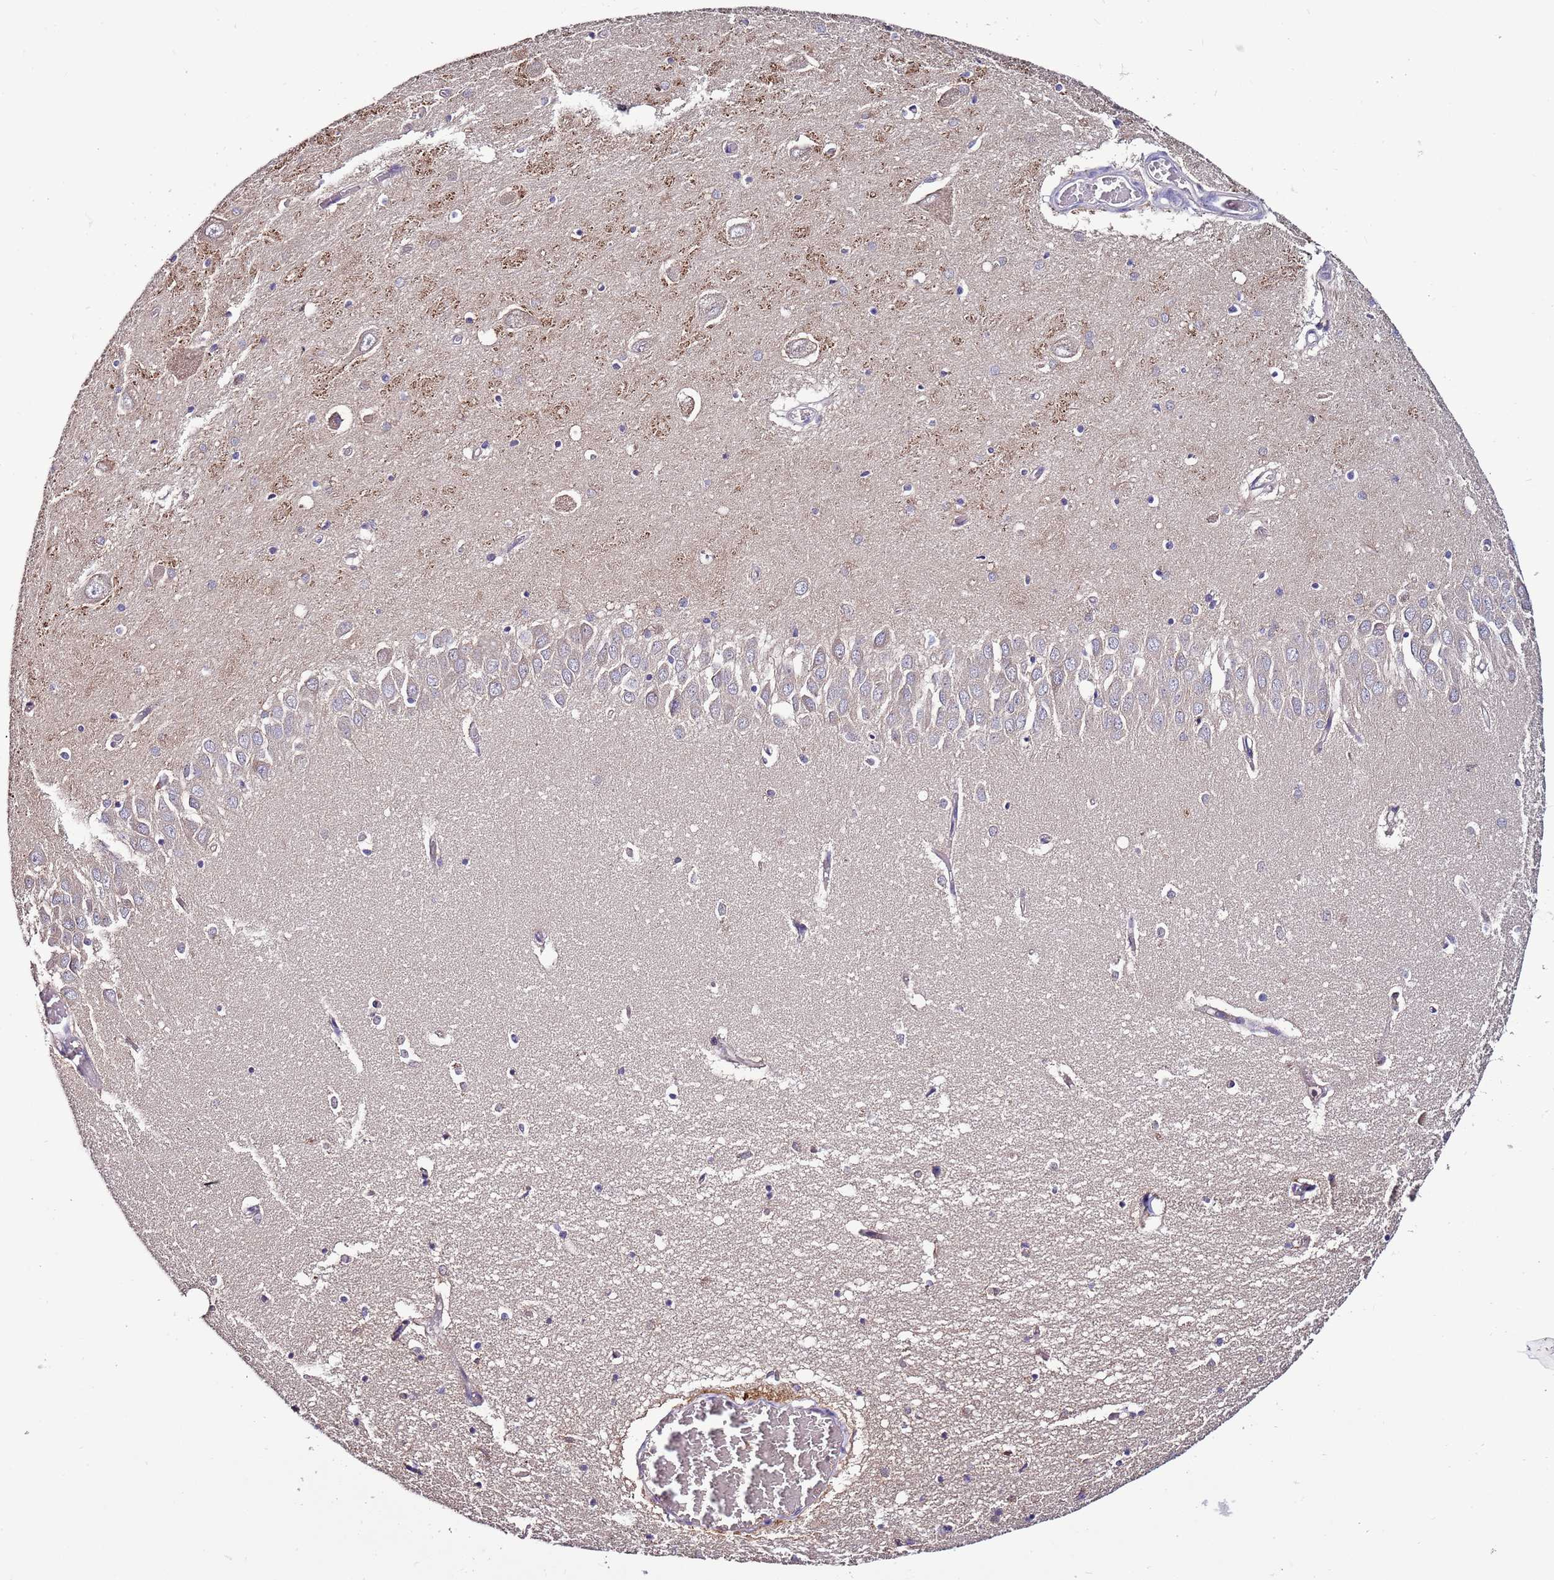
{"staining": {"intensity": "negative", "quantity": "none", "location": "none"}, "tissue": "hippocampus", "cell_type": "Glial cells", "image_type": "normal", "snomed": [{"axis": "morphology", "description": "Normal tissue, NOS"}, {"axis": "topography", "description": "Hippocampus"}], "caption": "Hippocampus was stained to show a protein in brown. There is no significant staining in glial cells. Brightfield microscopy of IHC stained with DAB (3,3'-diaminobenzidine) (brown) and hematoxylin (blue), captured at high magnification.", "gene": "IGIP", "patient": {"sex": "male", "age": 70}}